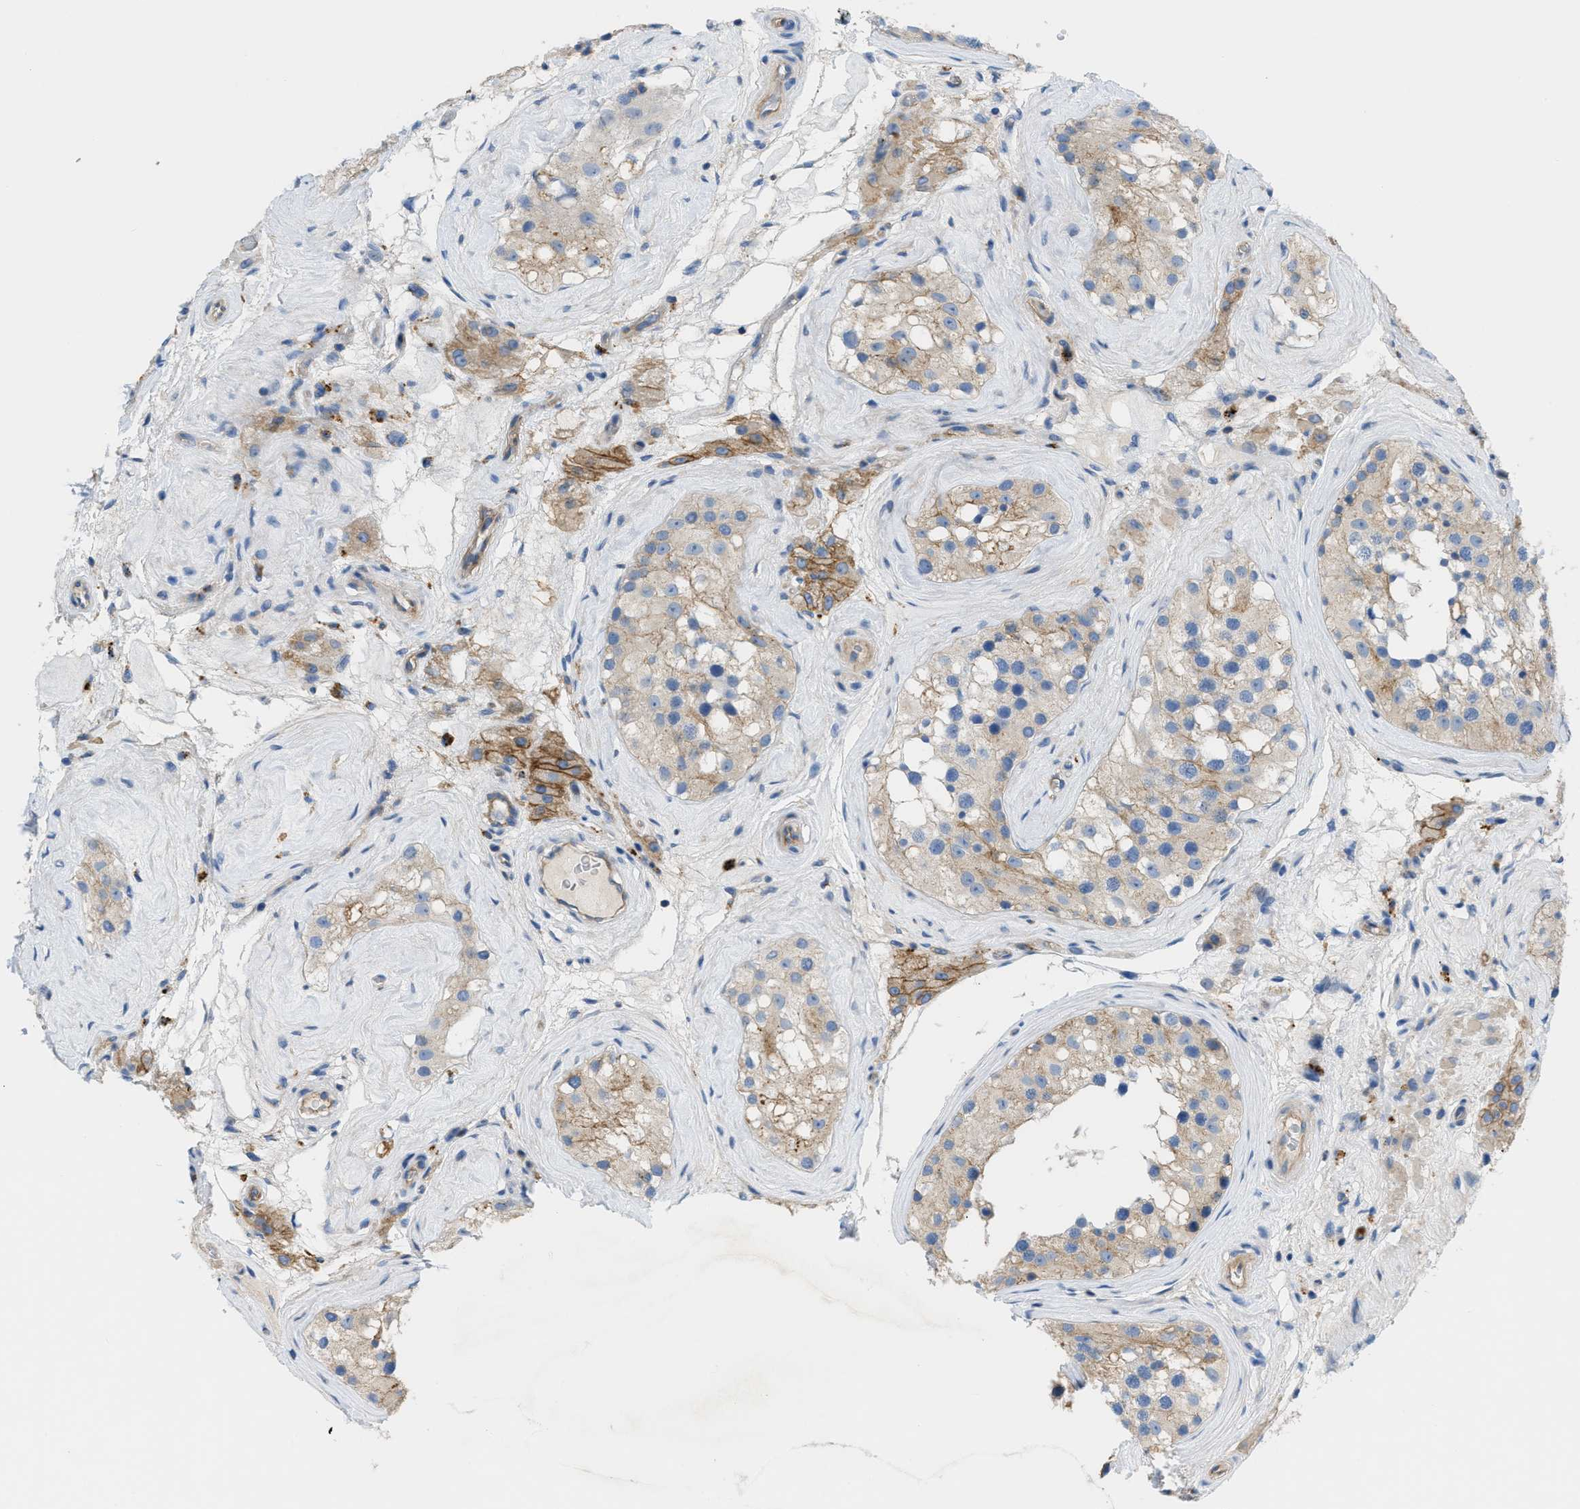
{"staining": {"intensity": "weak", "quantity": "25%-75%", "location": "cytoplasmic/membranous"}, "tissue": "testis", "cell_type": "Cells in seminiferous ducts", "image_type": "normal", "snomed": [{"axis": "morphology", "description": "Normal tissue, NOS"}, {"axis": "morphology", "description": "Seminoma, NOS"}, {"axis": "topography", "description": "Testis"}], "caption": "Testis stained with a brown dye reveals weak cytoplasmic/membranous positive positivity in approximately 25%-75% of cells in seminiferous ducts.", "gene": "ORAI1", "patient": {"sex": "male", "age": 71}}